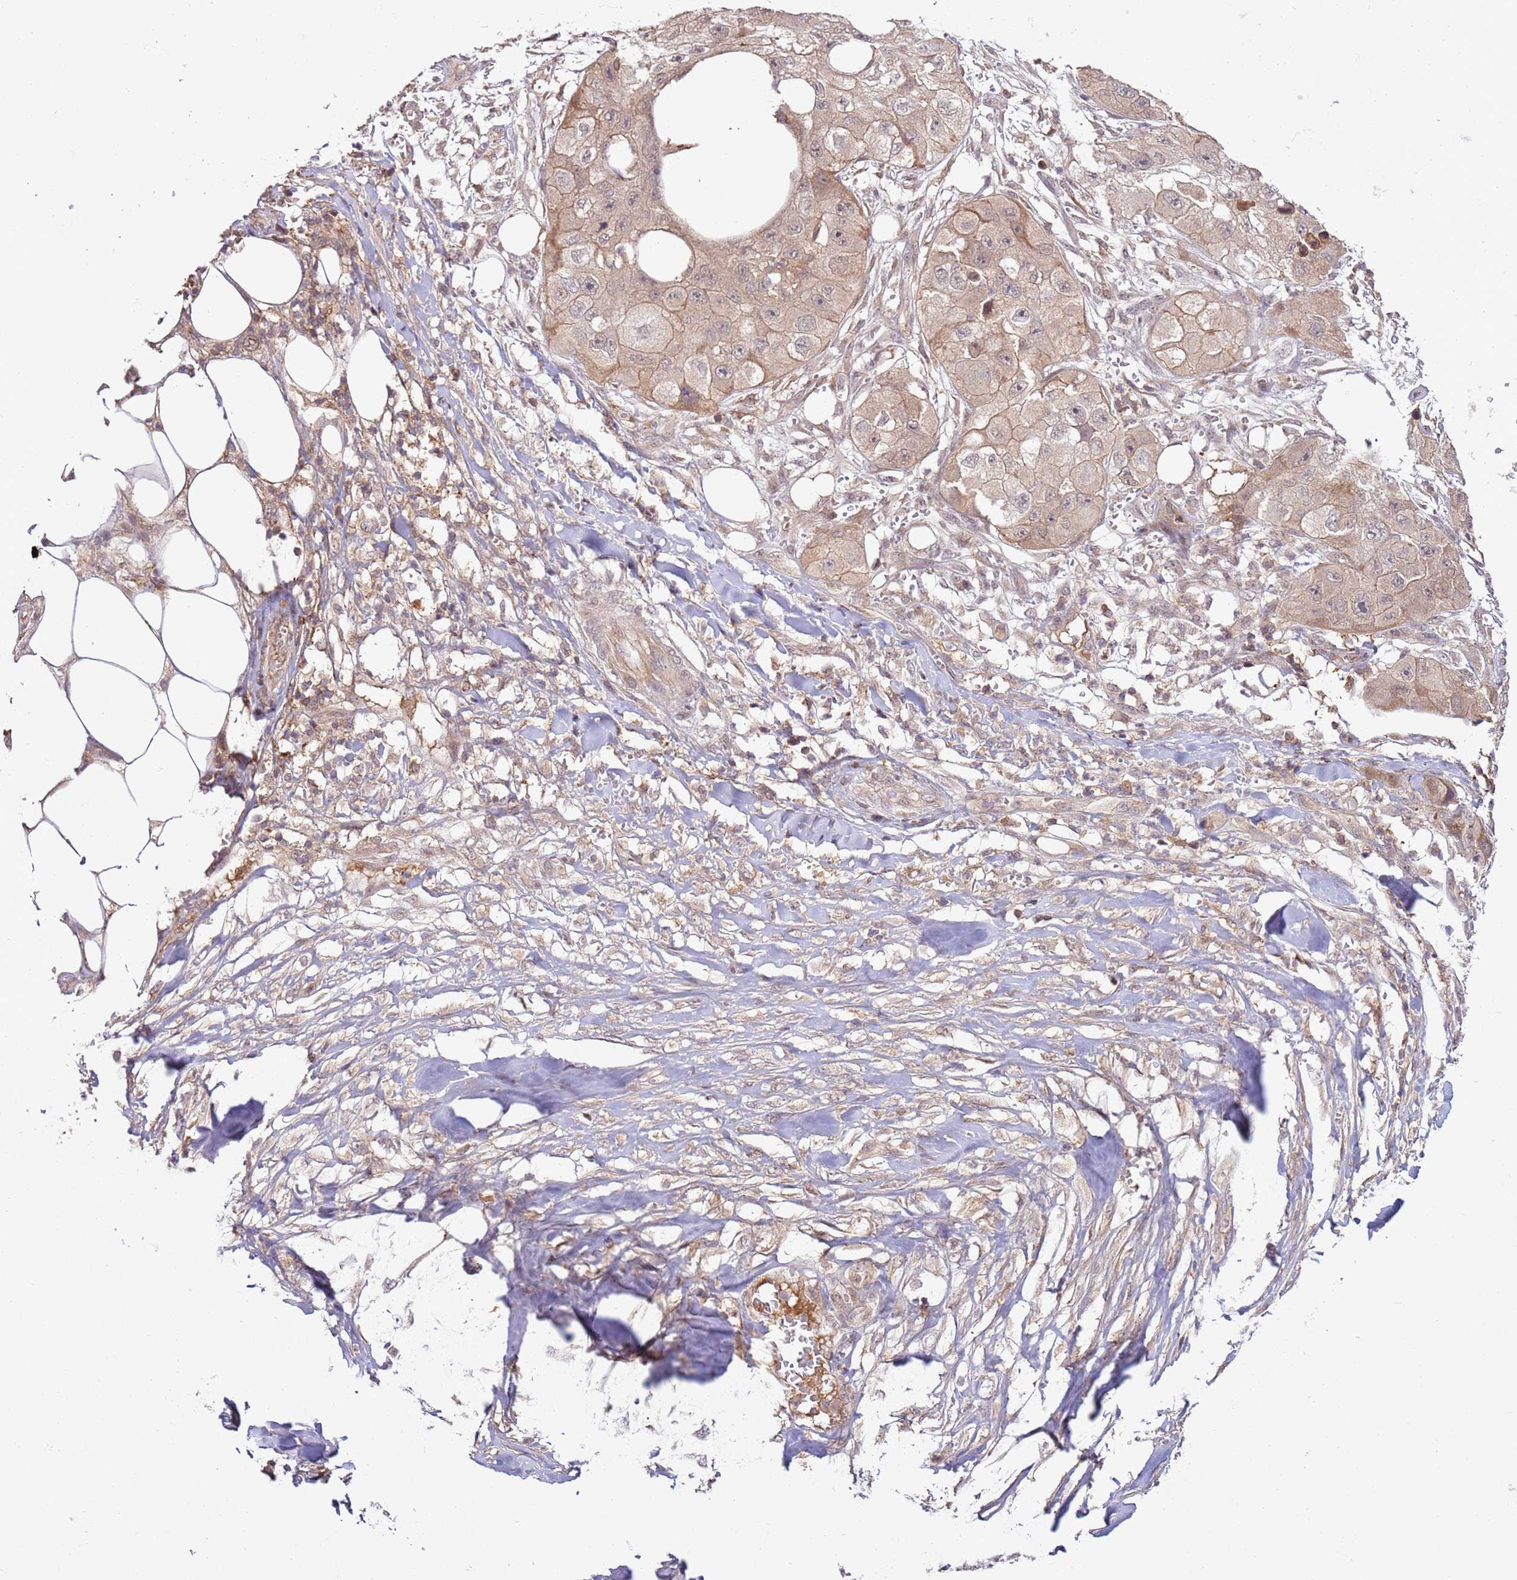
{"staining": {"intensity": "weak", "quantity": ">75%", "location": "cytoplasmic/membranous,nuclear"}, "tissue": "skin cancer", "cell_type": "Tumor cells", "image_type": "cancer", "snomed": [{"axis": "morphology", "description": "Squamous cell carcinoma, NOS"}, {"axis": "topography", "description": "Skin"}, {"axis": "topography", "description": "Subcutis"}], "caption": "Weak cytoplasmic/membranous and nuclear protein expression is appreciated in approximately >75% of tumor cells in squamous cell carcinoma (skin).", "gene": "ZNF624", "patient": {"sex": "male", "age": 73}}